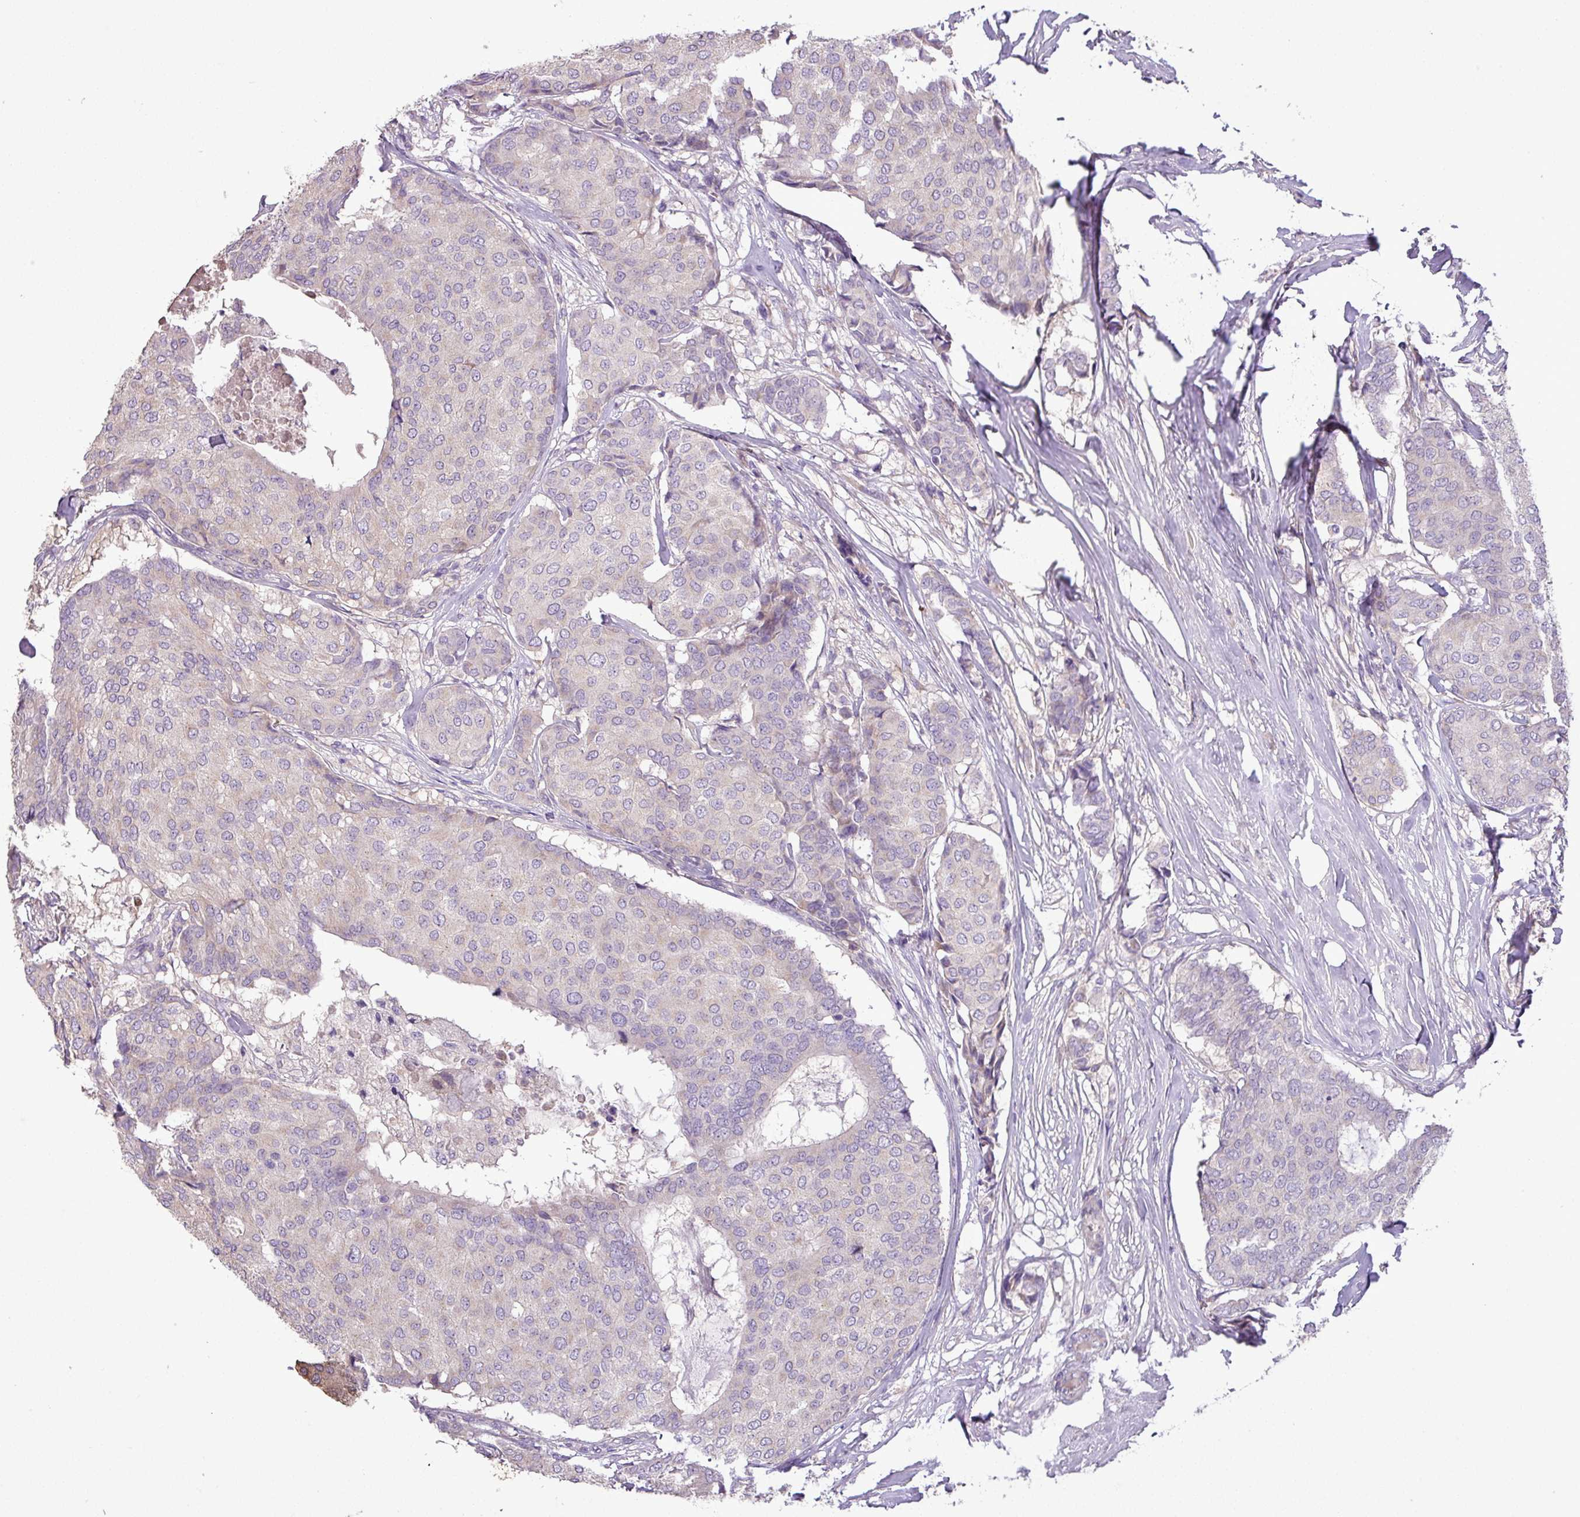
{"staining": {"intensity": "negative", "quantity": "none", "location": "none"}, "tissue": "breast cancer", "cell_type": "Tumor cells", "image_type": "cancer", "snomed": [{"axis": "morphology", "description": "Duct carcinoma"}, {"axis": "topography", "description": "Breast"}], "caption": "The IHC micrograph has no significant positivity in tumor cells of breast intraductal carcinoma tissue. (Brightfield microscopy of DAB (3,3'-diaminobenzidine) IHC at high magnification).", "gene": "MOCS3", "patient": {"sex": "female", "age": 75}}